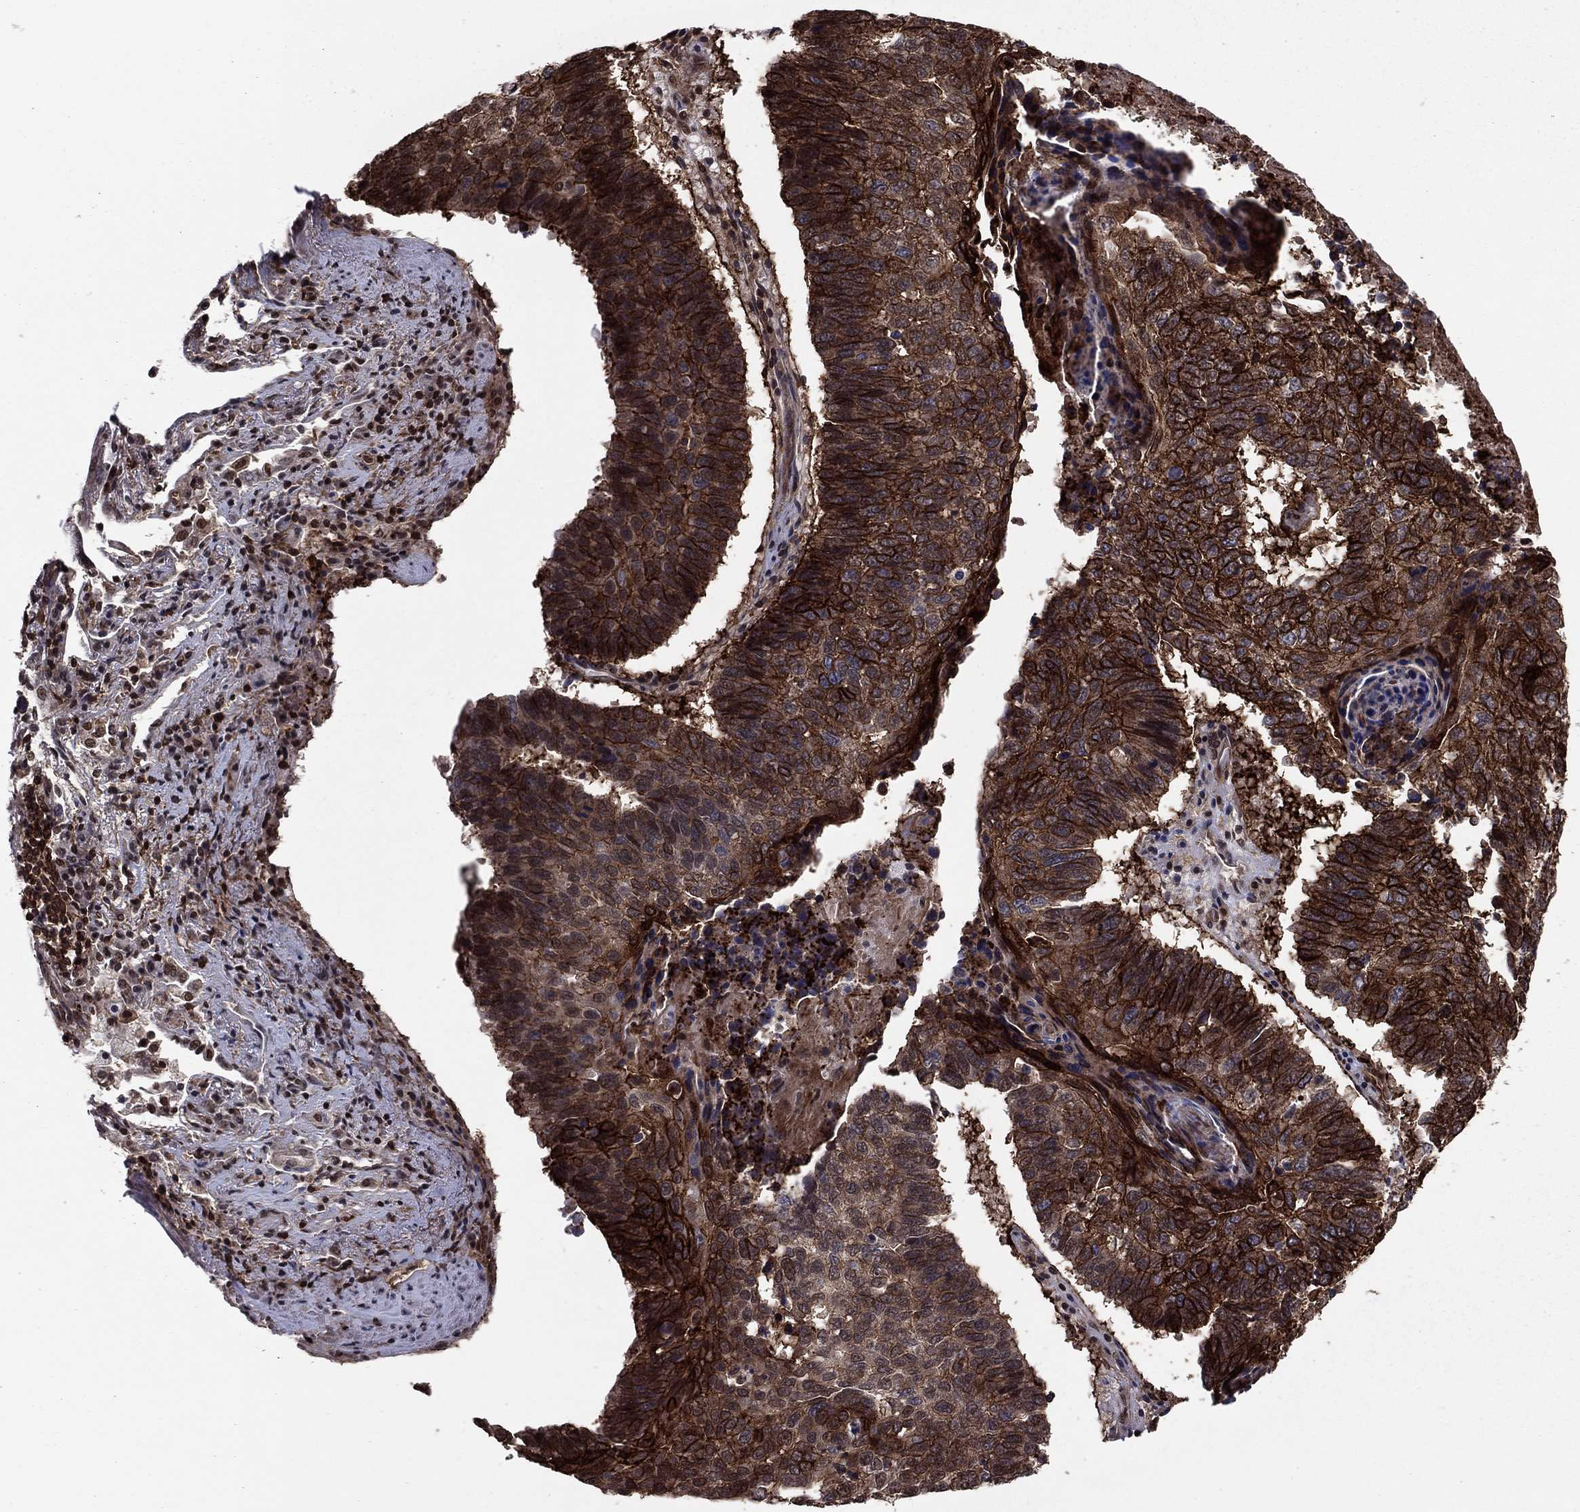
{"staining": {"intensity": "strong", "quantity": ">75%", "location": "cytoplasmic/membranous"}, "tissue": "lung cancer", "cell_type": "Tumor cells", "image_type": "cancer", "snomed": [{"axis": "morphology", "description": "Squamous cell carcinoma, NOS"}, {"axis": "topography", "description": "Lung"}], "caption": "Lung squamous cell carcinoma tissue displays strong cytoplasmic/membranous expression in about >75% of tumor cells, visualized by immunohistochemistry.", "gene": "SSX2IP", "patient": {"sex": "male", "age": 73}}